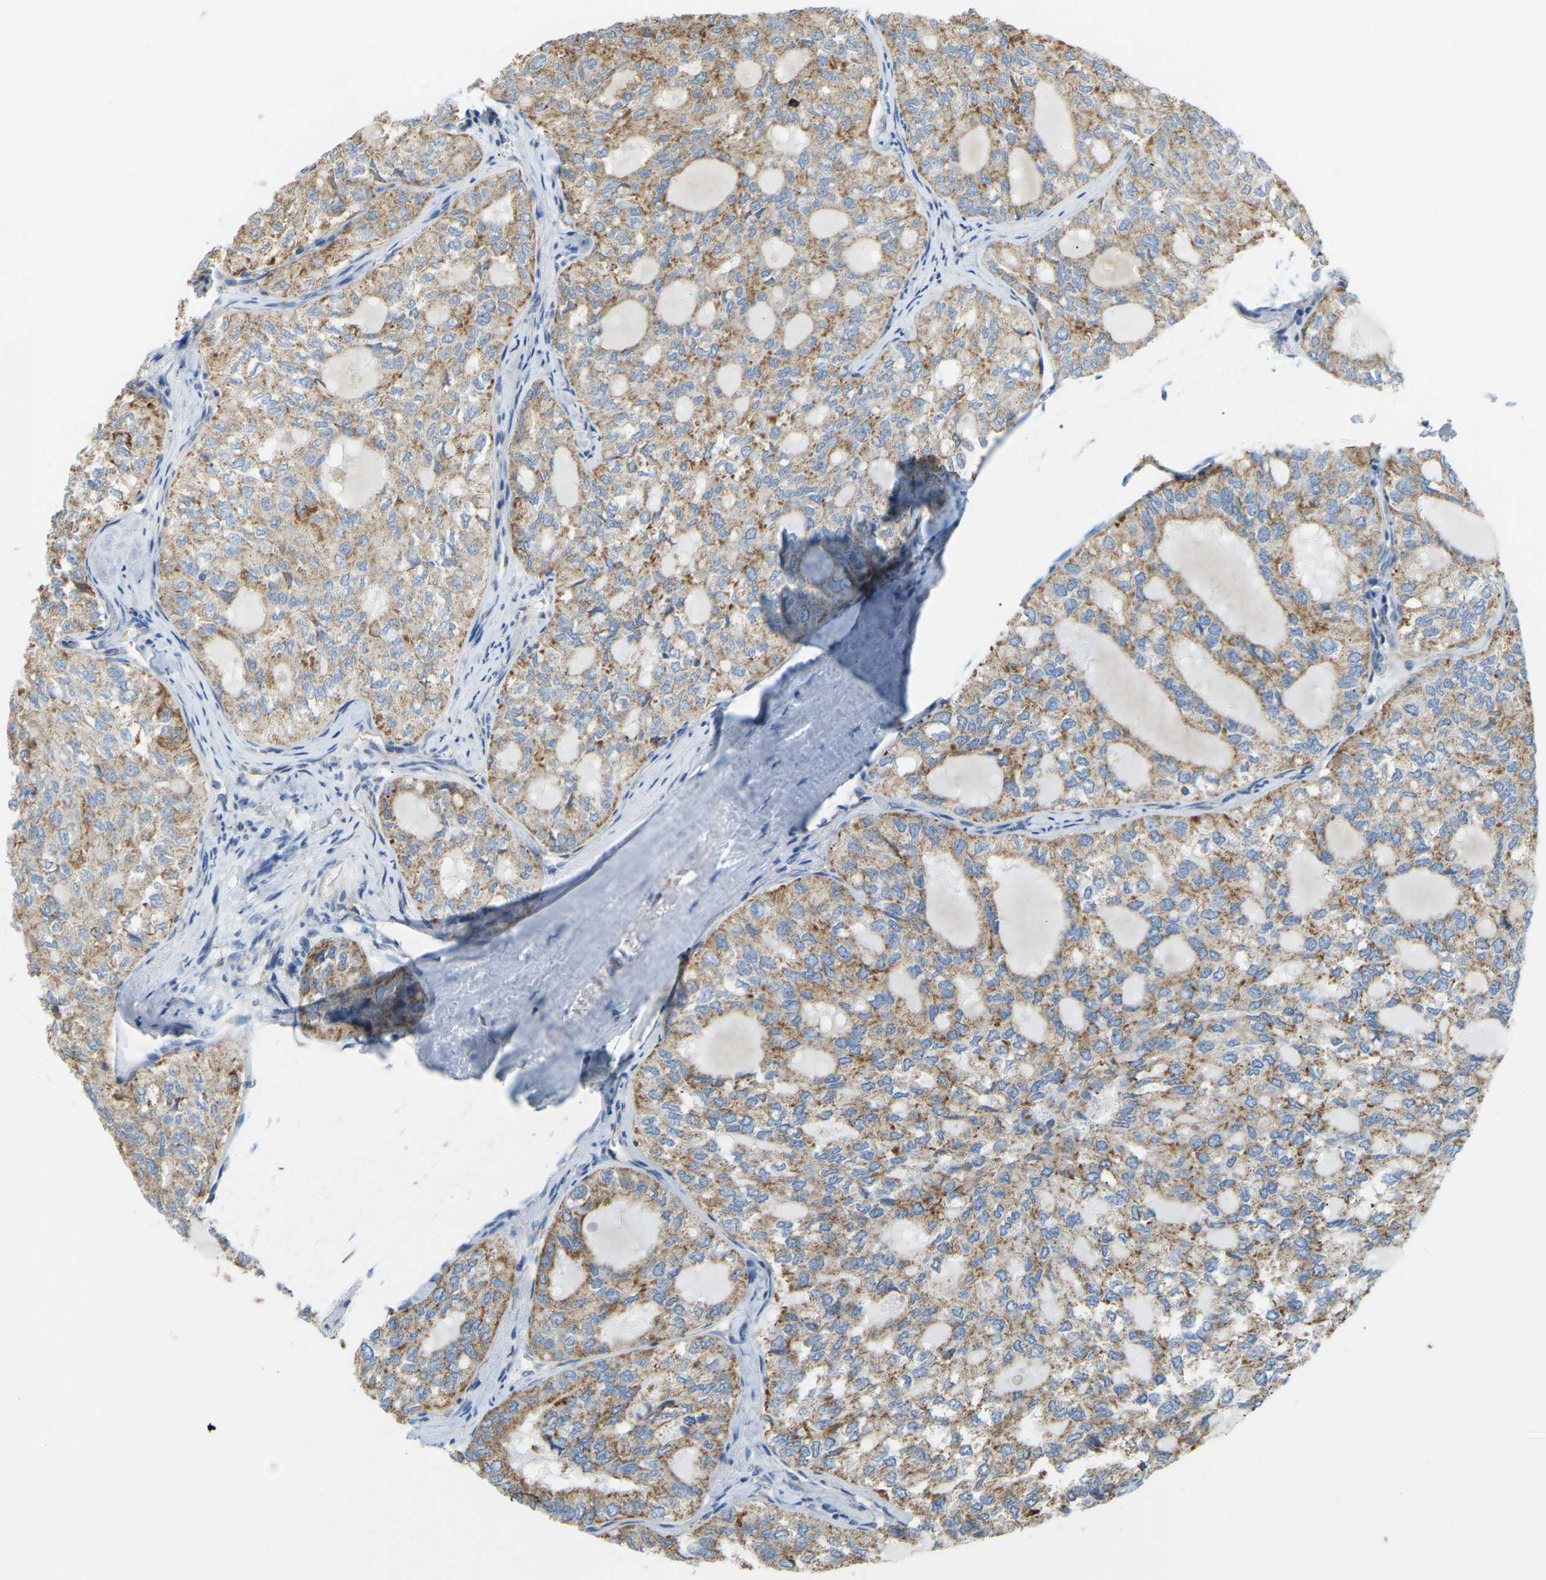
{"staining": {"intensity": "moderate", "quantity": ">75%", "location": "cytoplasmic/membranous"}, "tissue": "thyroid cancer", "cell_type": "Tumor cells", "image_type": "cancer", "snomed": [{"axis": "morphology", "description": "Follicular adenoma carcinoma, NOS"}, {"axis": "topography", "description": "Thyroid gland"}], "caption": "This micrograph shows immunohistochemistry staining of human thyroid cancer, with medium moderate cytoplasmic/membranous positivity in approximately >75% of tumor cells.", "gene": "GDA", "patient": {"sex": "male", "age": 75}}